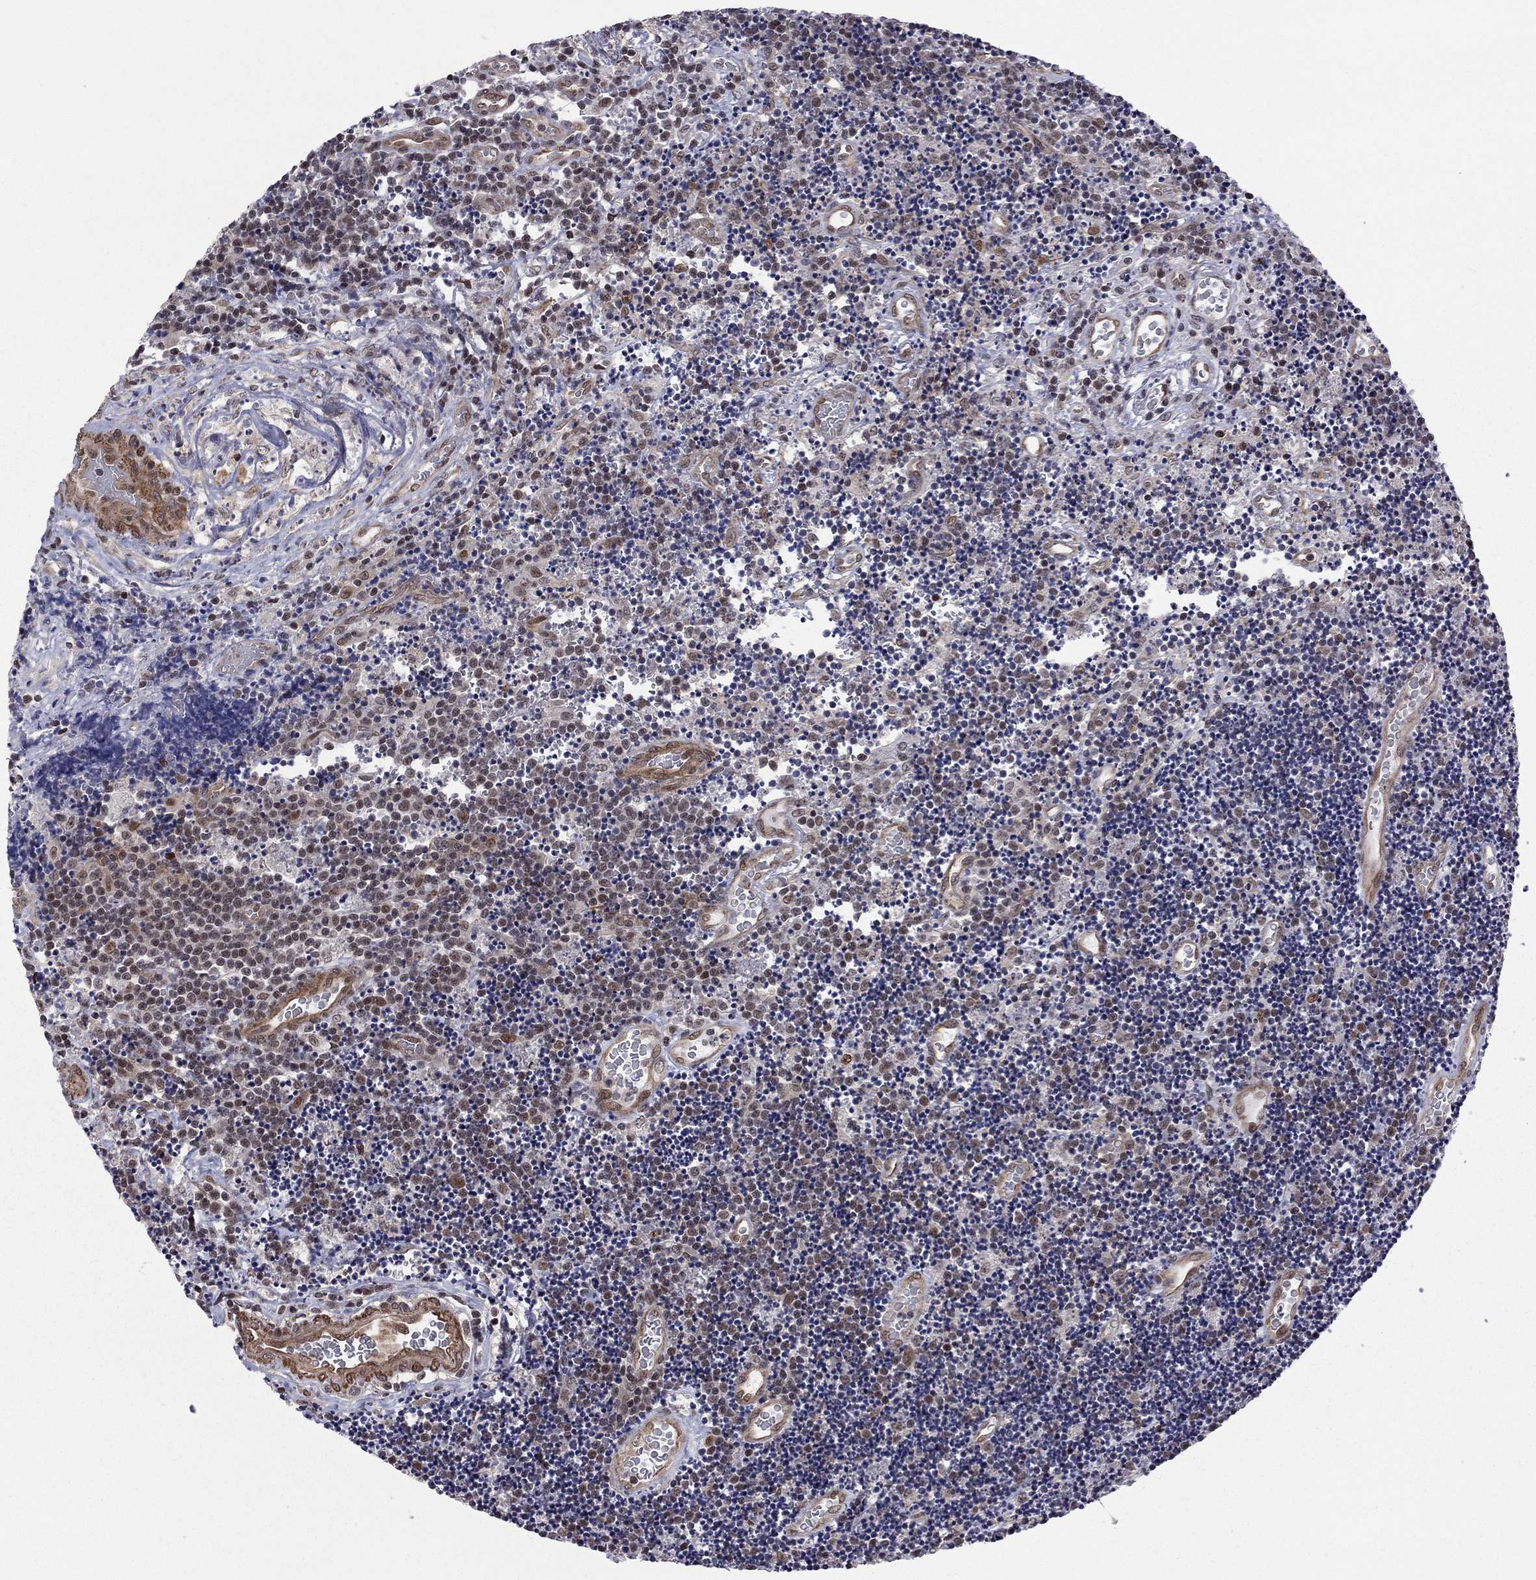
{"staining": {"intensity": "negative", "quantity": "none", "location": "none"}, "tissue": "lymphoma", "cell_type": "Tumor cells", "image_type": "cancer", "snomed": [{"axis": "morphology", "description": "Malignant lymphoma, non-Hodgkin's type, Low grade"}, {"axis": "topography", "description": "Brain"}], "caption": "Low-grade malignant lymphoma, non-Hodgkin's type was stained to show a protein in brown. There is no significant staining in tumor cells.", "gene": "BRF1", "patient": {"sex": "female", "age": 66}}